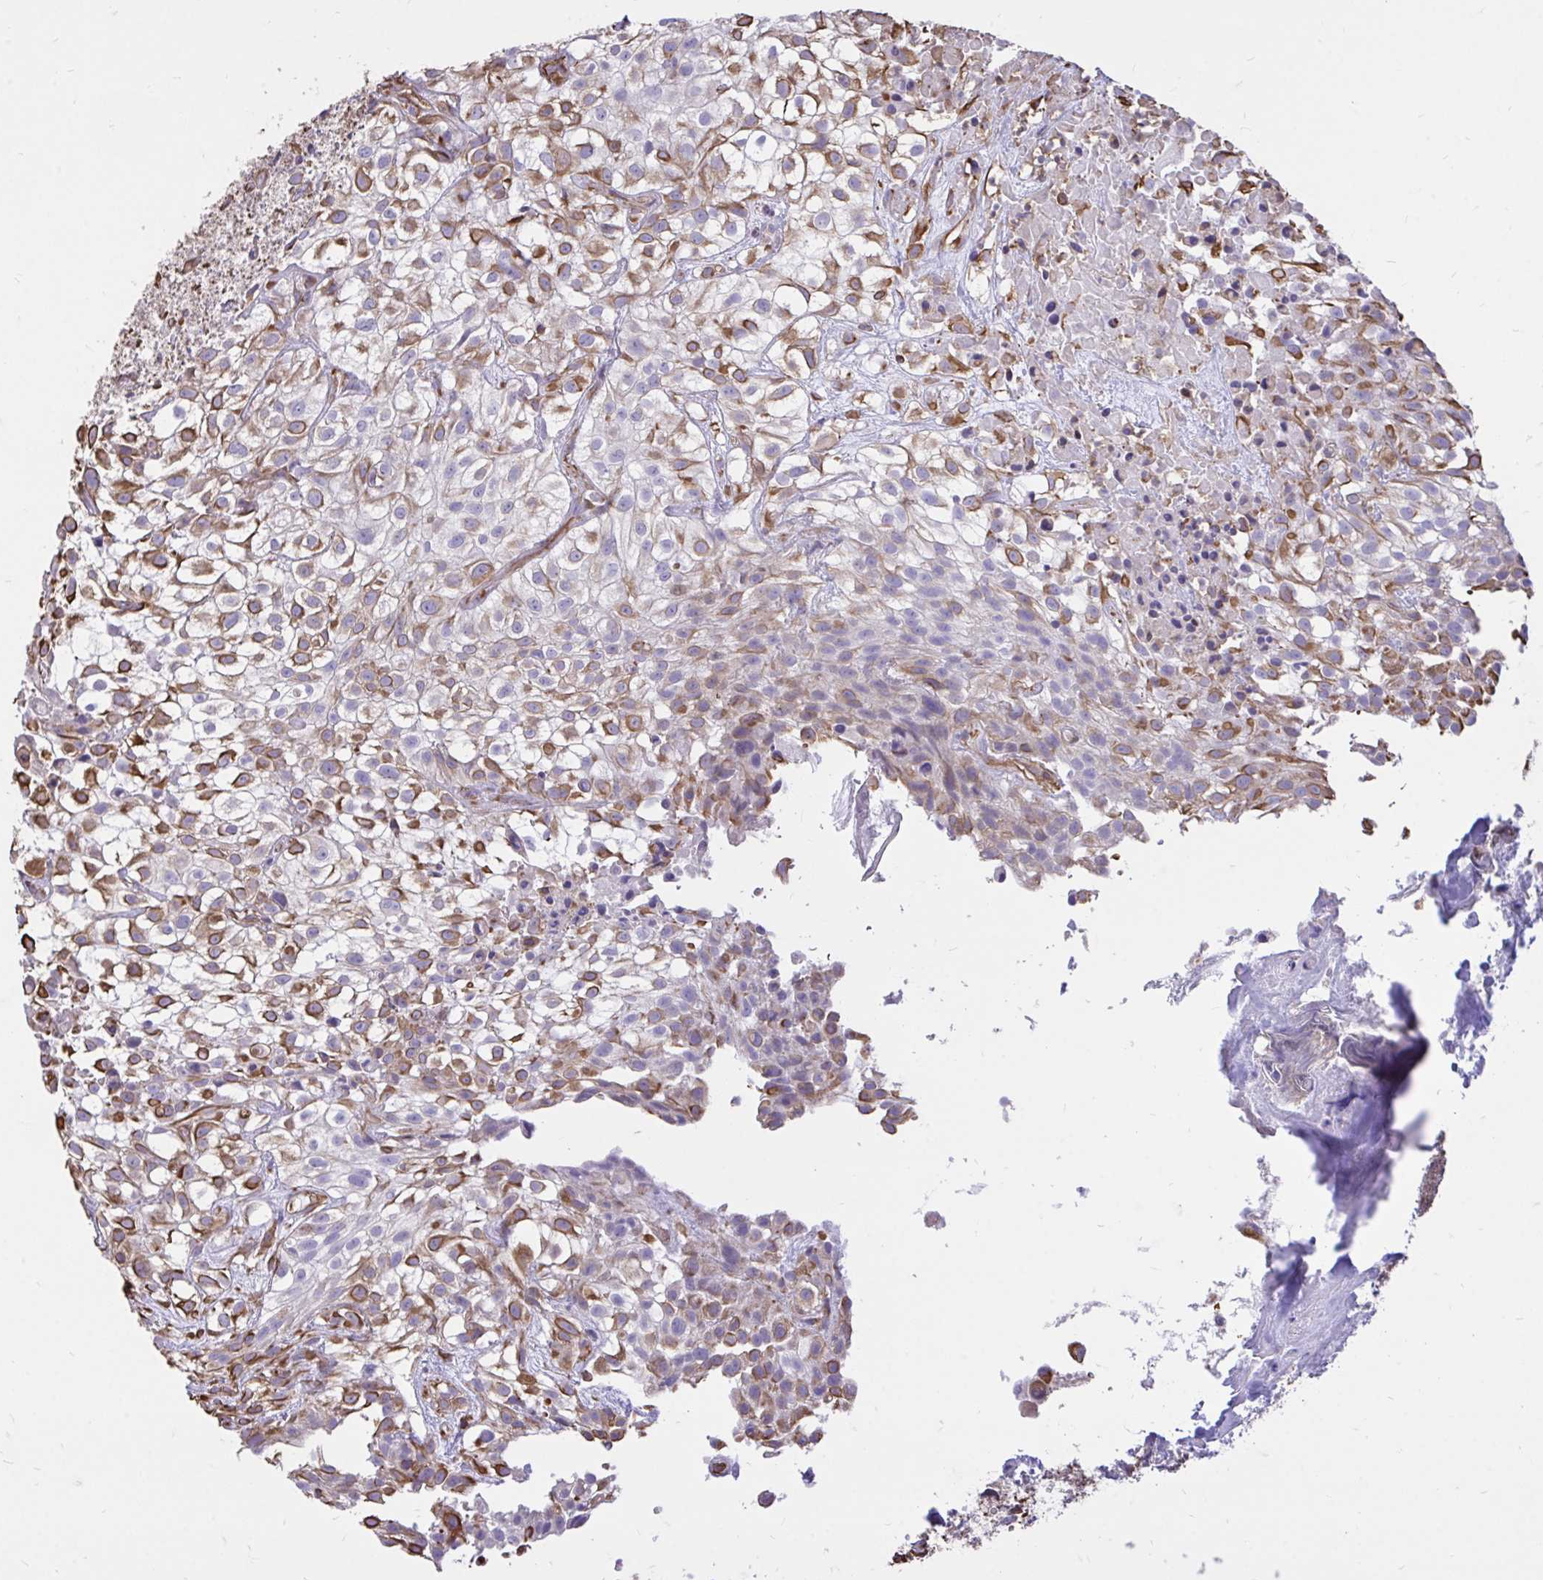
{"staining": {"intensity": "moderate", "quantity": "25%-75%", "location": "cytoplasmic/membranous"}, "tissue": "urothelial cancer", "cell_type": "Tumor cells", "image_type": "cancer", "snomed": [{"axis": "morphology", "description": "Urothelial carcinoma, High grade"}, {"axis": "topography", "description": "Urinary bladder"}], "caption": "Moderate cytoplasmic/membranous positivity is appreciated in approximately 25%-75% of tumor cells in high-grade urothelial carcinoma. (IHC, brightfield microscopy, high magnification).", "gene": "RNF103", "patient": {"sex": "male", "age": 56}}